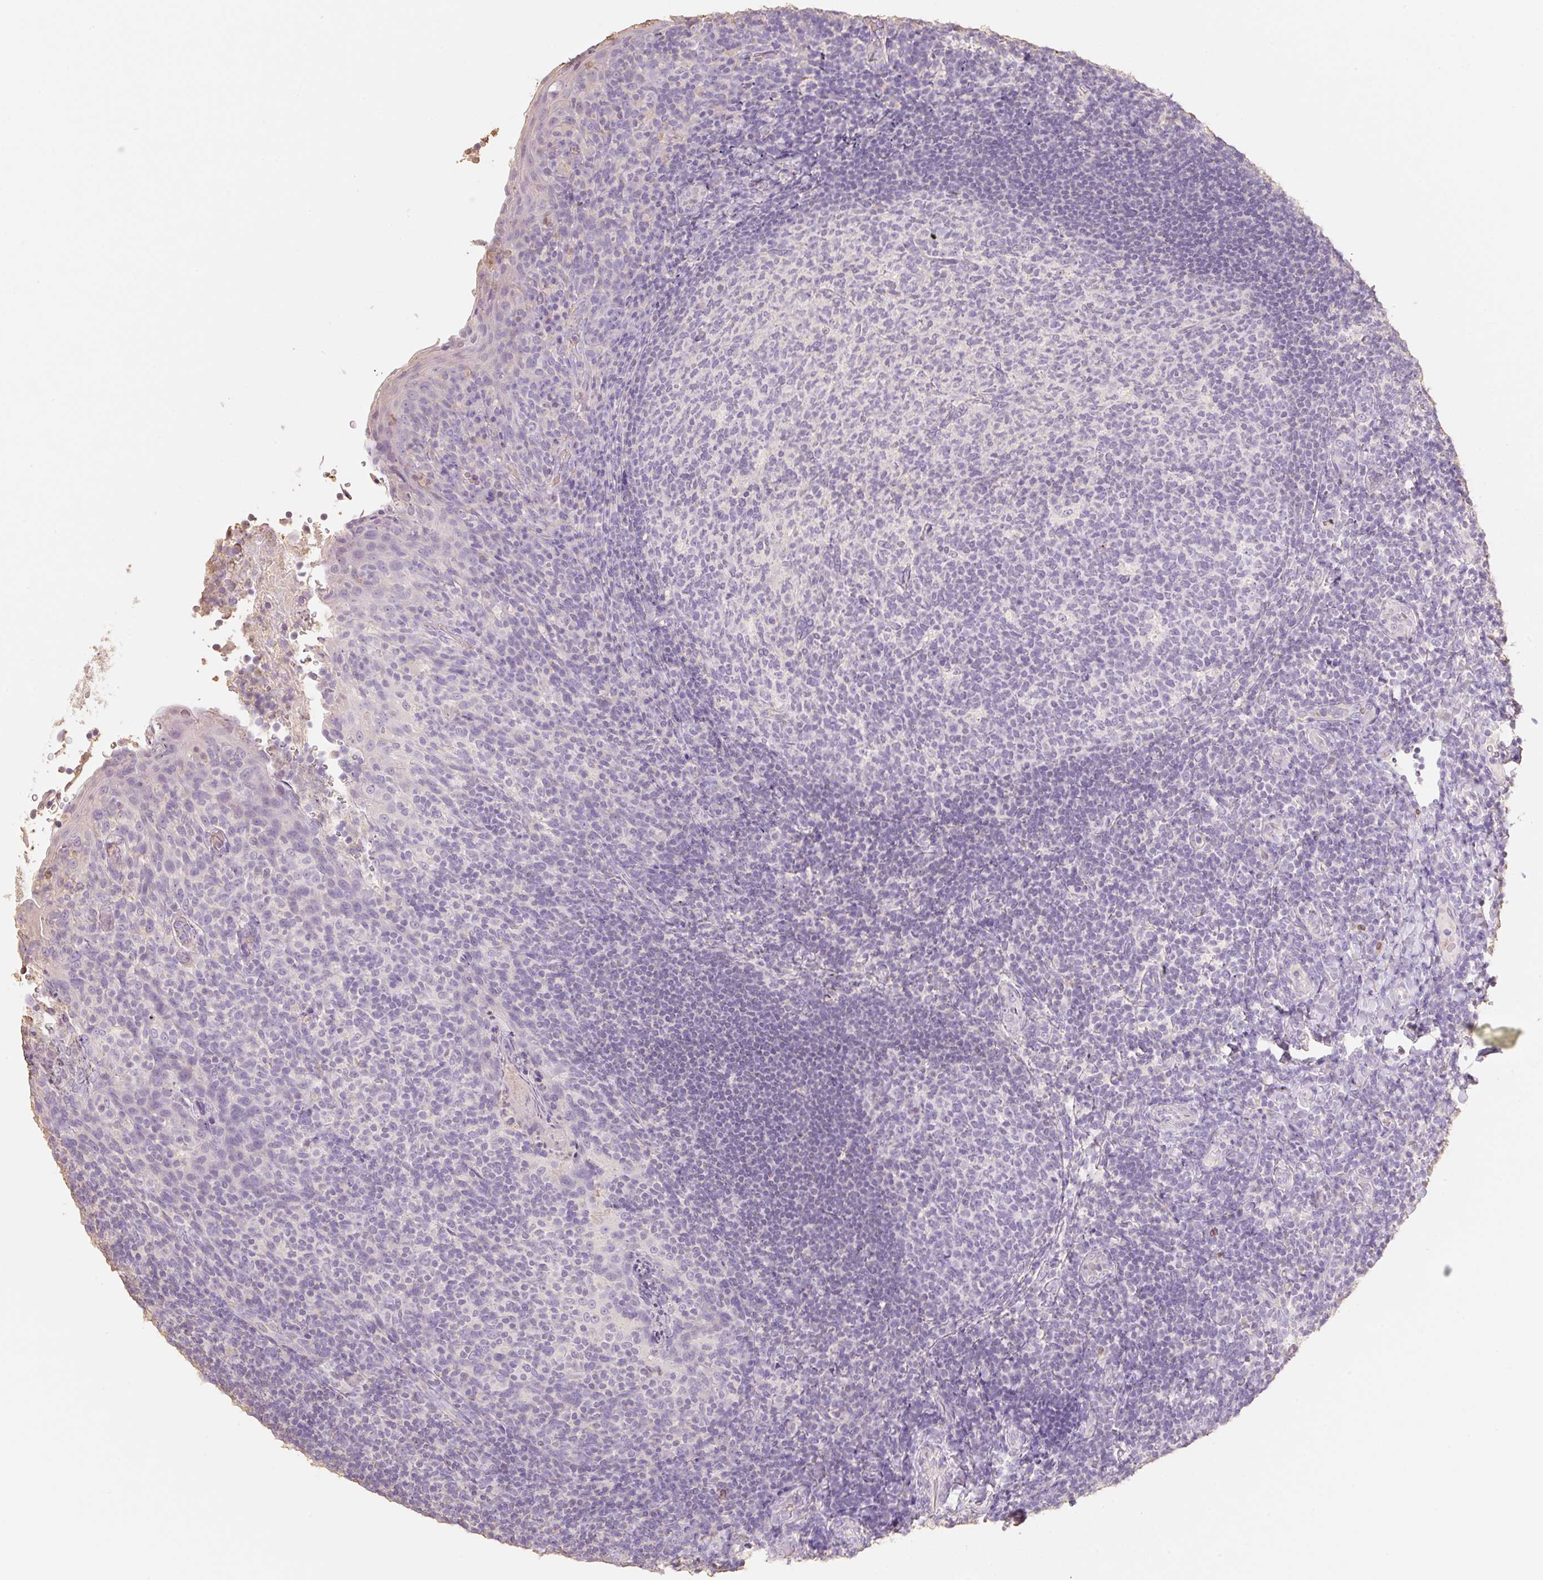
{"staining": {"intensity": "negative", "quantity": "none", "location": "none"}, "tissue": "tonsil", "cell_type": "Germinal center cells", "image_type": "normal", "snomed": [{"axis": "morphology", "description": "Normal tissue, NOS"}, {"axis": "topography", "description": "Tonsil"}], "caption": "Immunohistochemical staining of normal human tonsil exhibits no significant positivity in germinal center cells.", "gene": "MBOAT7", "patient": {"sex": "female", "age": 10}}